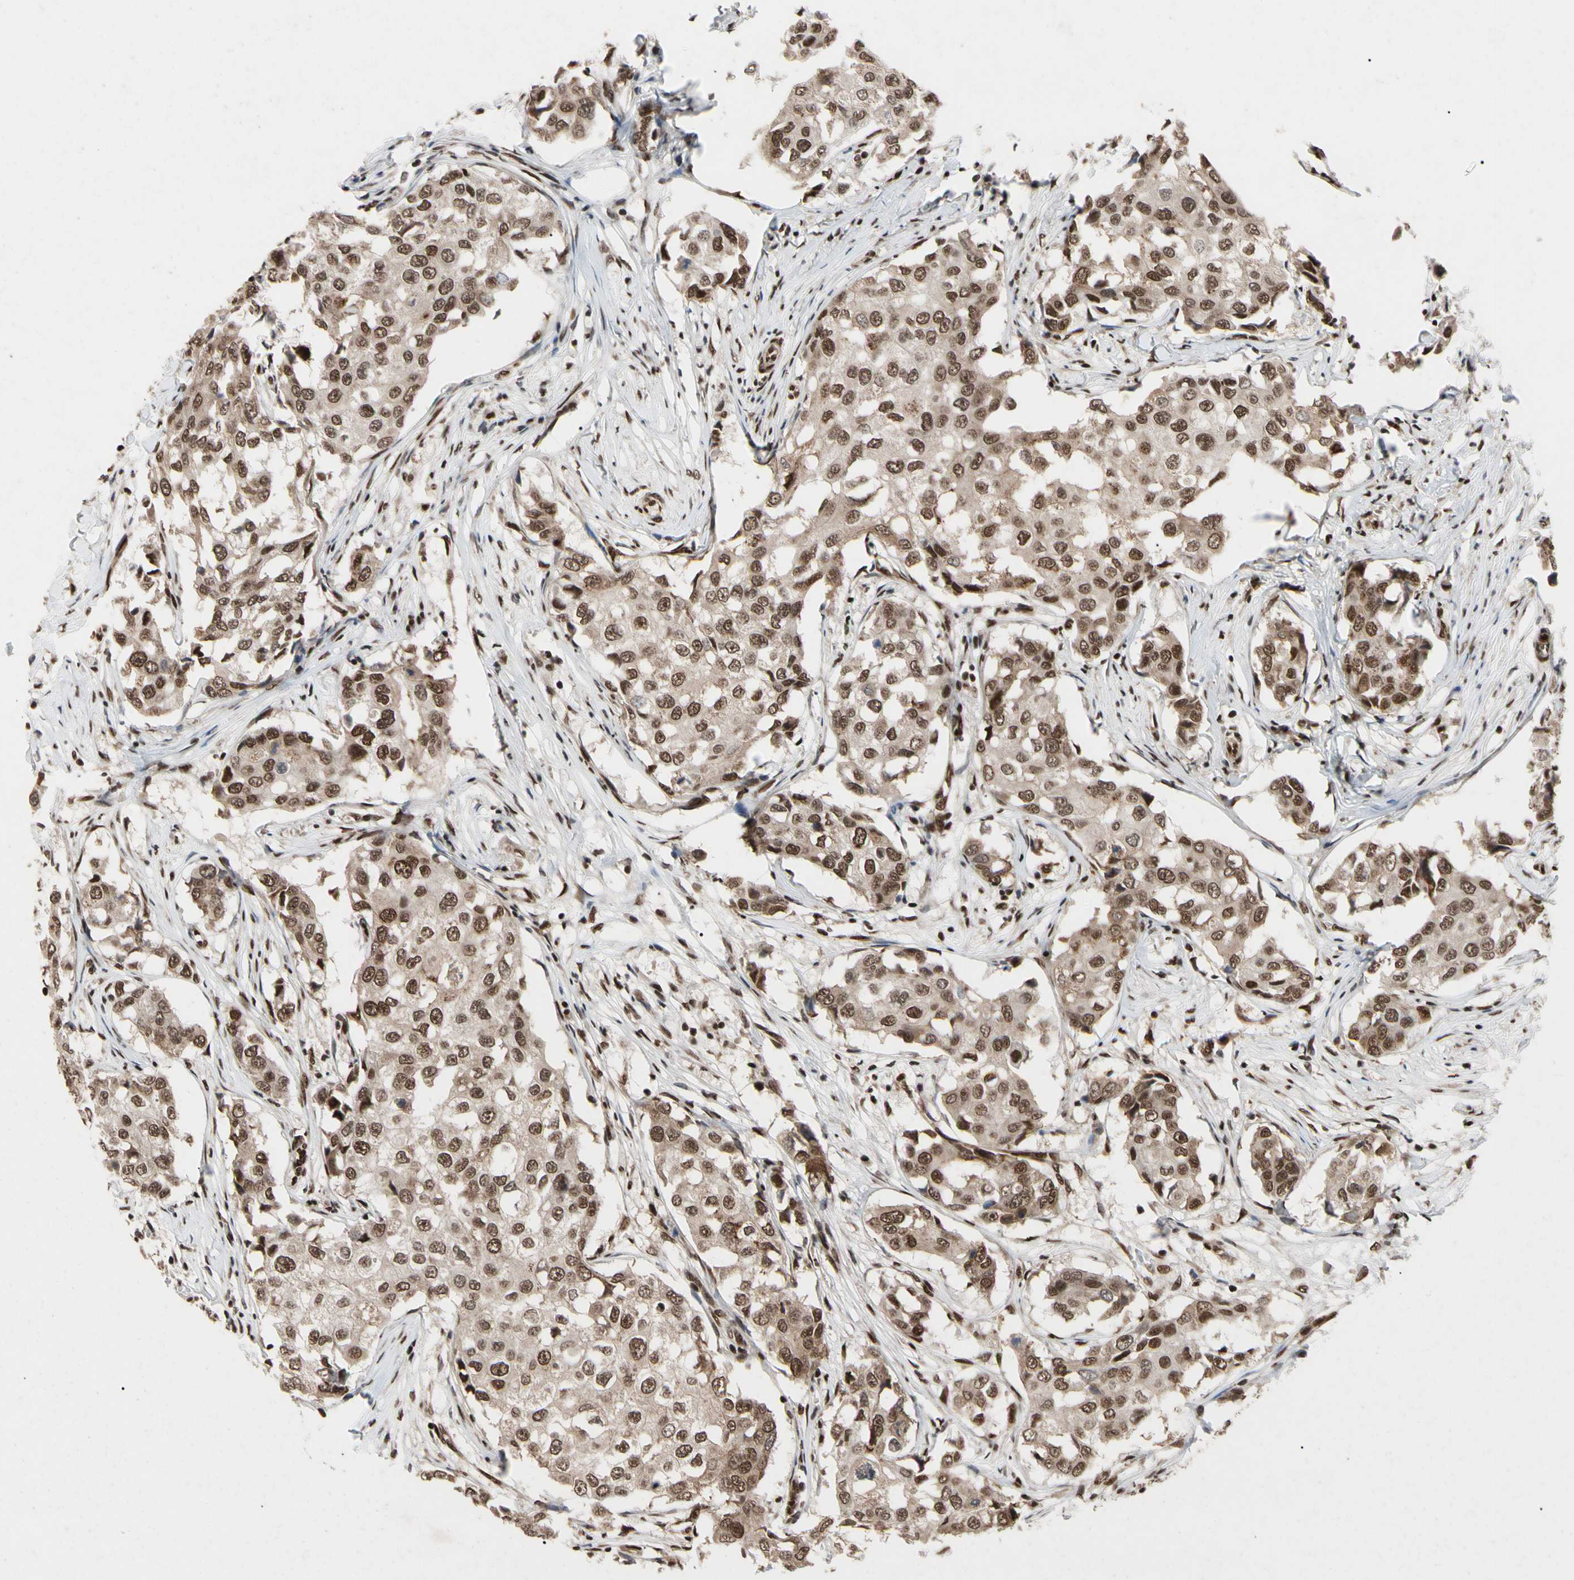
{"staining": {"intensity": "moderate", "quantity": ">75%", "location": "cytoplasmic/membranous,nuclear"}, "tissue": "breast cancer", "cell_type": "Tumor cells", "image_type": "cancer", "snomed": [{"axis": "morphology", "description": "Duct carcinoma"}, {"axis": "topography", "description": "Breast"}], "caption": "Protein analysis of breast cancer tissue demonstrates moderate cytoplasmic/membranous and nuclear positivity in about >75% of tumor cells.", "gene": "FAM98B", "patient": {"sex": "female", "age": 27}}